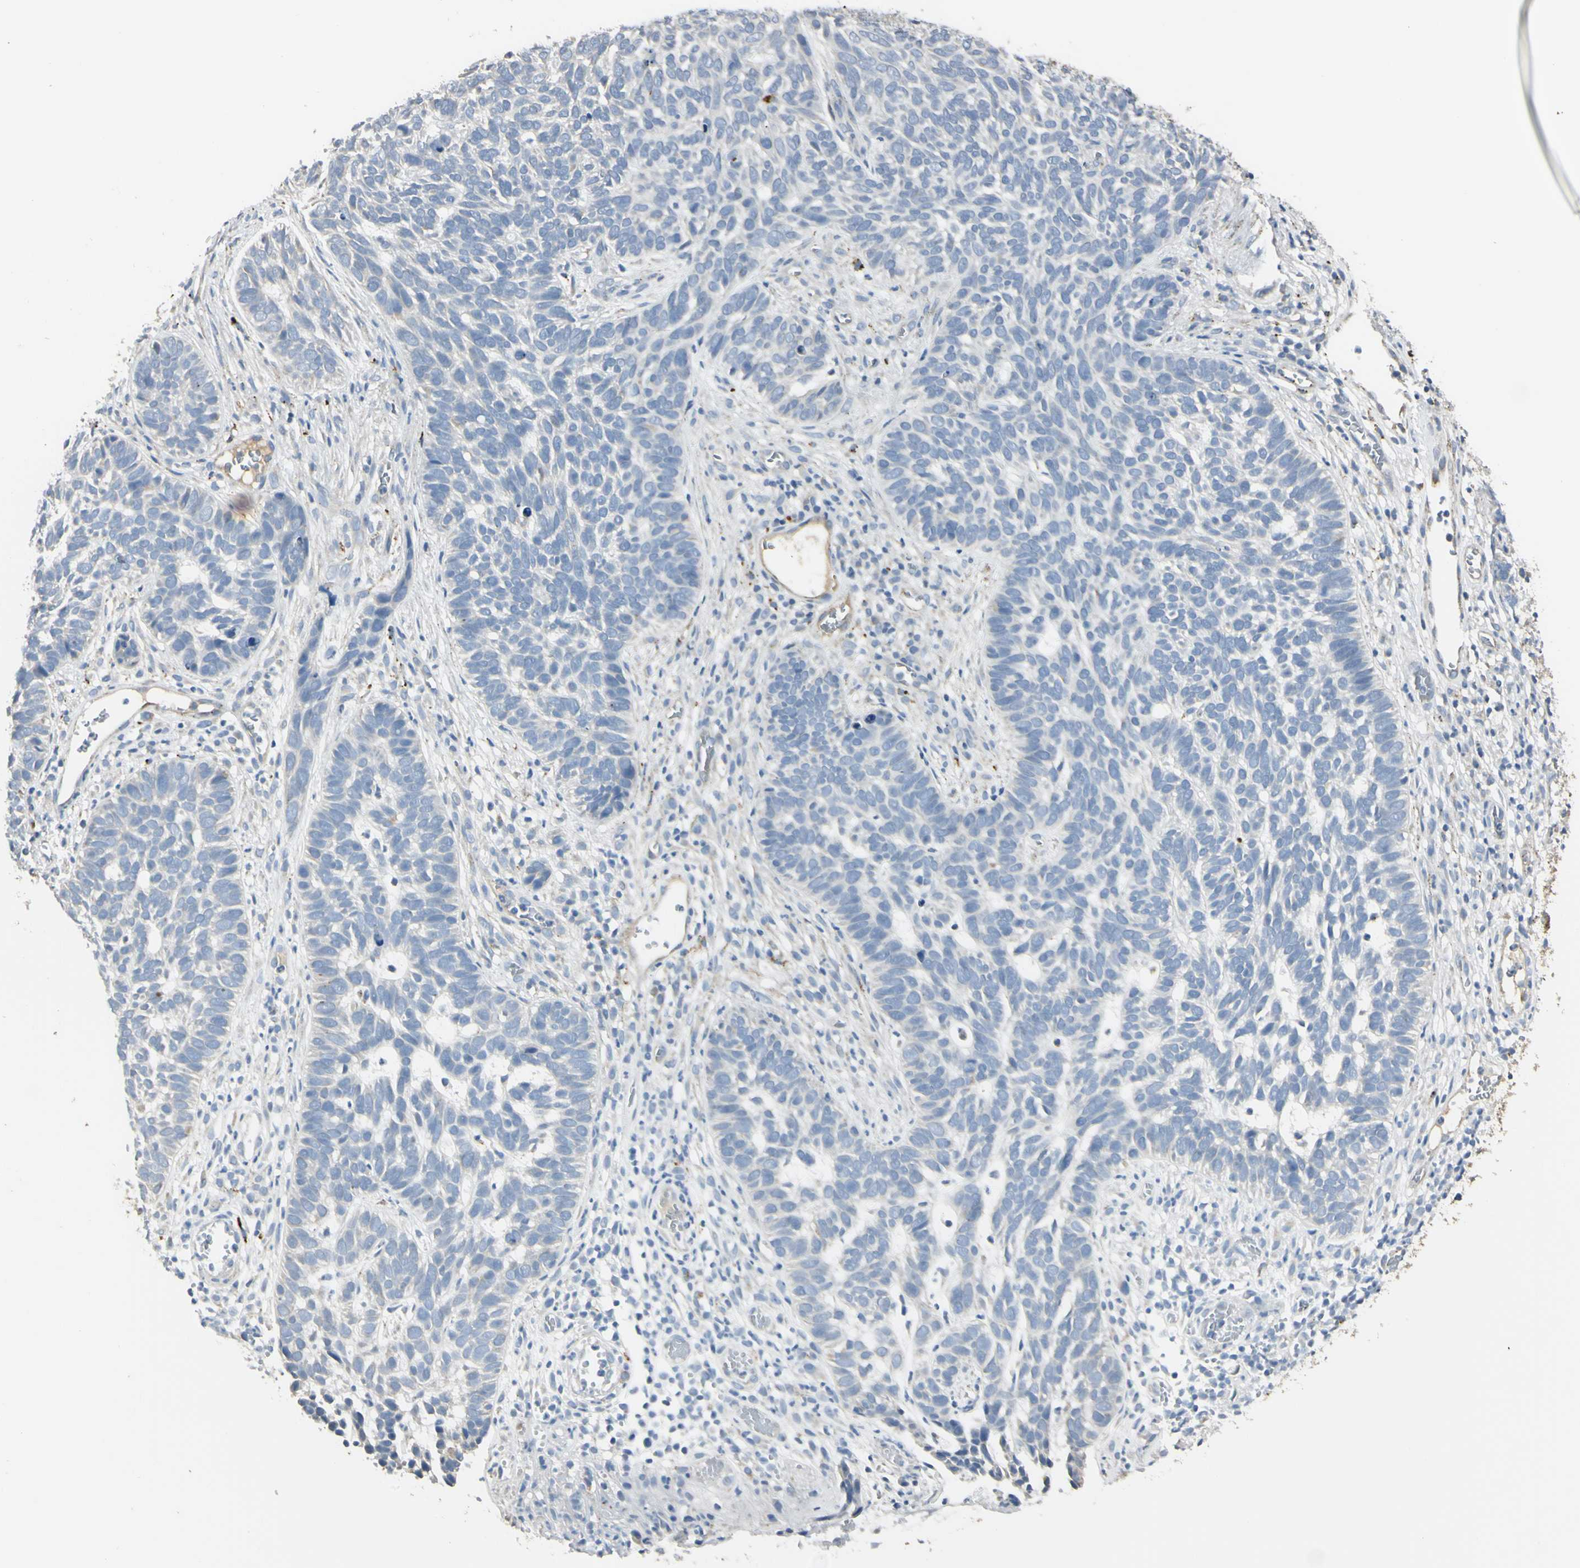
{"staining": {"intensity": "negative", "quantity": "none", "location": "none"}, "tissue": "skin cancer", "cell_type": "Tumor cells", "image_type": "cancer", "snomed": [{"axis": "morphology", "description": "Basal cell carcinoma"}, {"axis": "topography", "description": "Skin"}], "caption": "The immunohistochemistry histopathology image has no significant expression in tumor cells of basal cell carcinoma (skin) tissue.", "gene": "ANGPTL1", "patient": {"sex": "male", "age": 87}}